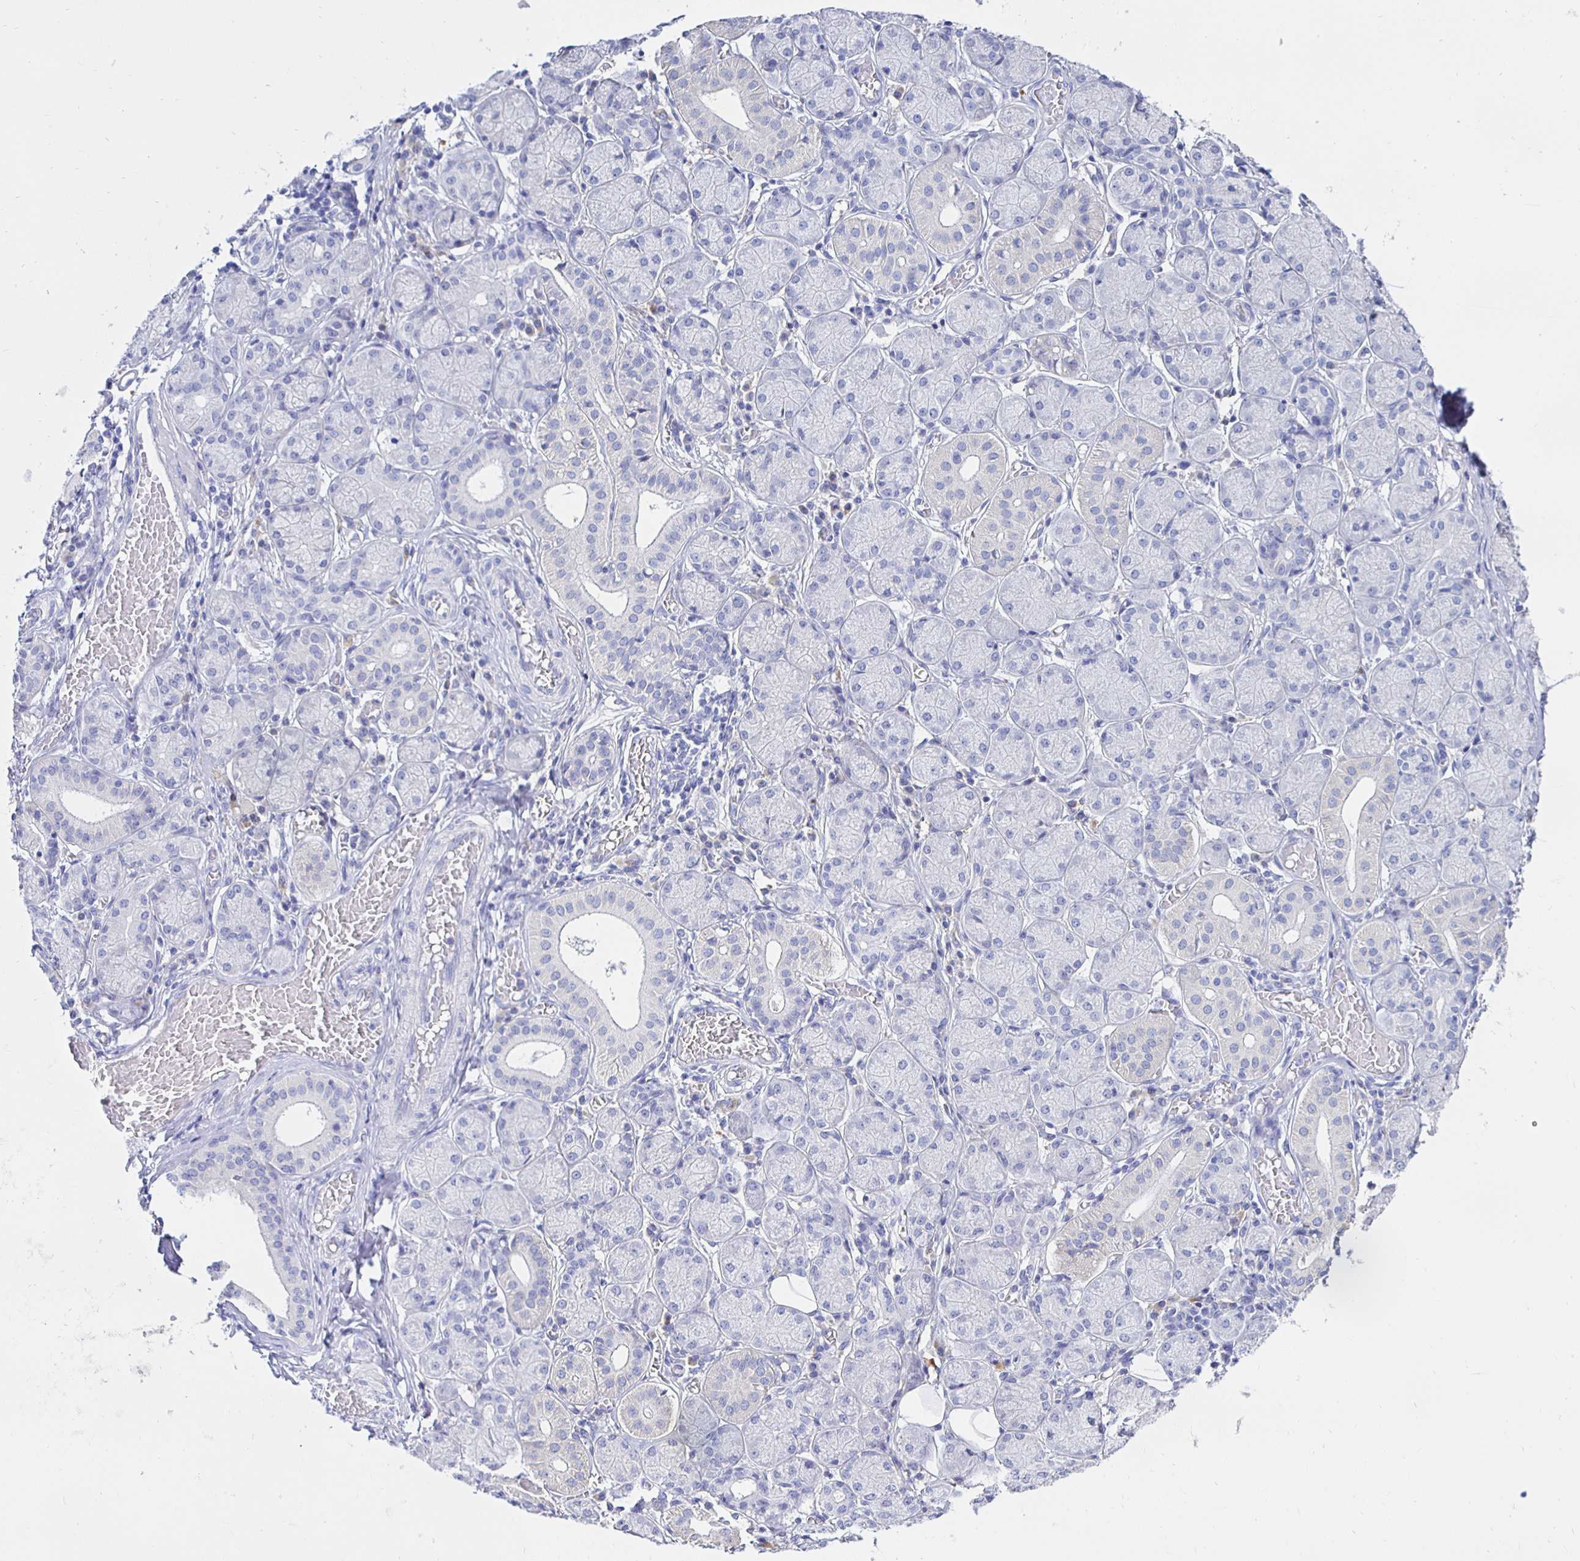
{"staining": {"intensity": "negative", "quantity": "none", "location": "none"}, "tissue": "salivary gland", "cell_type": "Glandular cells", "image_type": "normal", "snomed": [{"axis": "morphology", "description": "Normal tissue, NOS"}, {"axis": "topography", "description": "Salivary gland"}], "caption": "Glandular cells show no significant positivity in unremarkable salivary gland. (DAB IHC, high magnification).", "gene": "UMOD", "patient": {"sex": "female", "age": 24}}